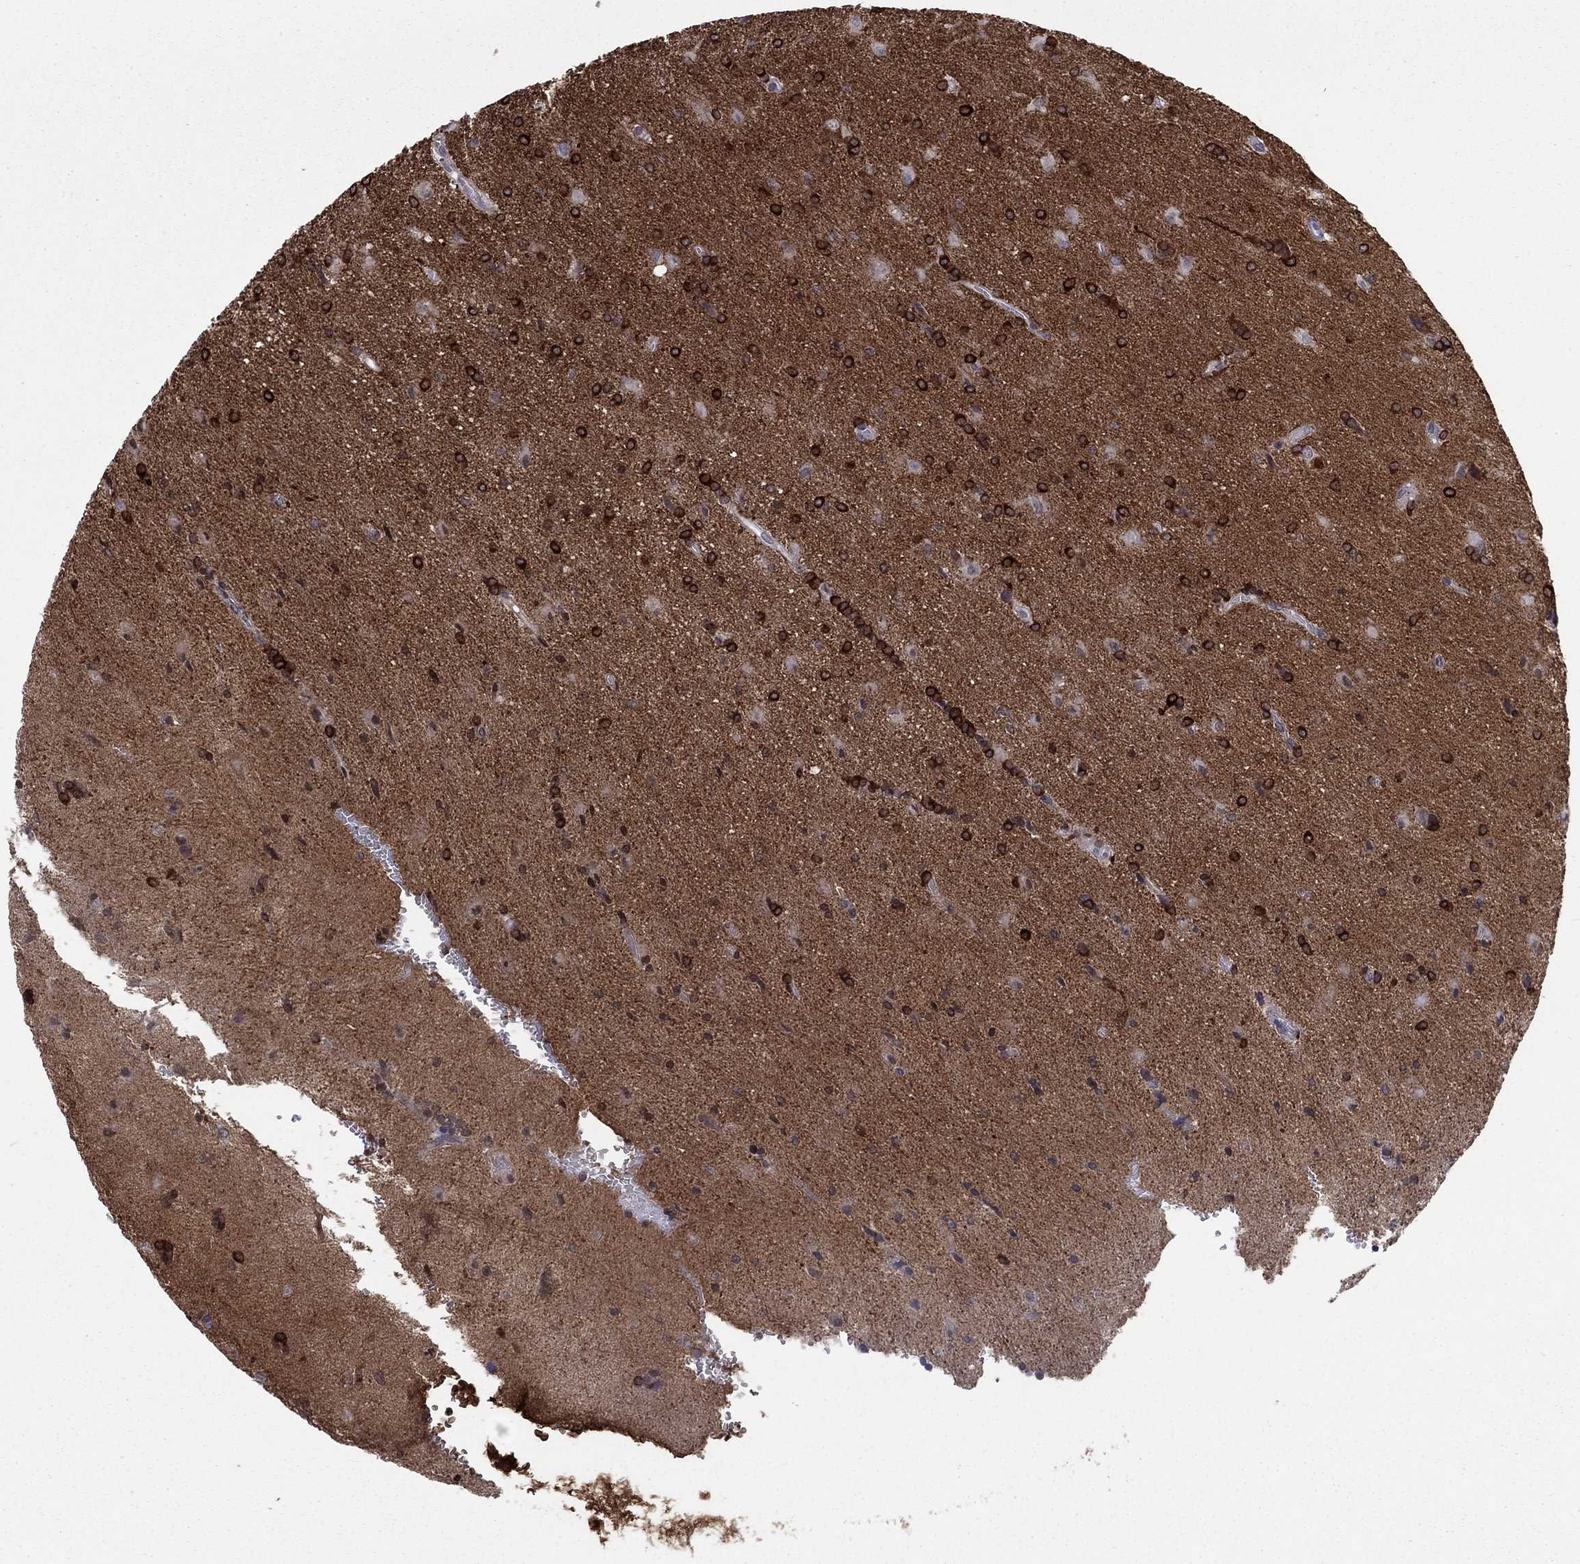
{"staining": {"intensity": "strong", "quantity": "25%-75%", "location": "cytoplasmic/membranous"}, "tissue": "glioma", "cell_type": "Tumor cells", "image_type": "cancer", "snomed": [{"axis": "morphology", "description": "Glioma, malignant, Low grade"}, {"axis": "topography", "description": "Brain"}], "caption": "Protein expression analysis of glioma reveals strong cytoplasmic/membranous staining in approximately 25%-75% of tumor cells.", "gene": "STMN1", "patient": {"sex": "male", "age": 58}}